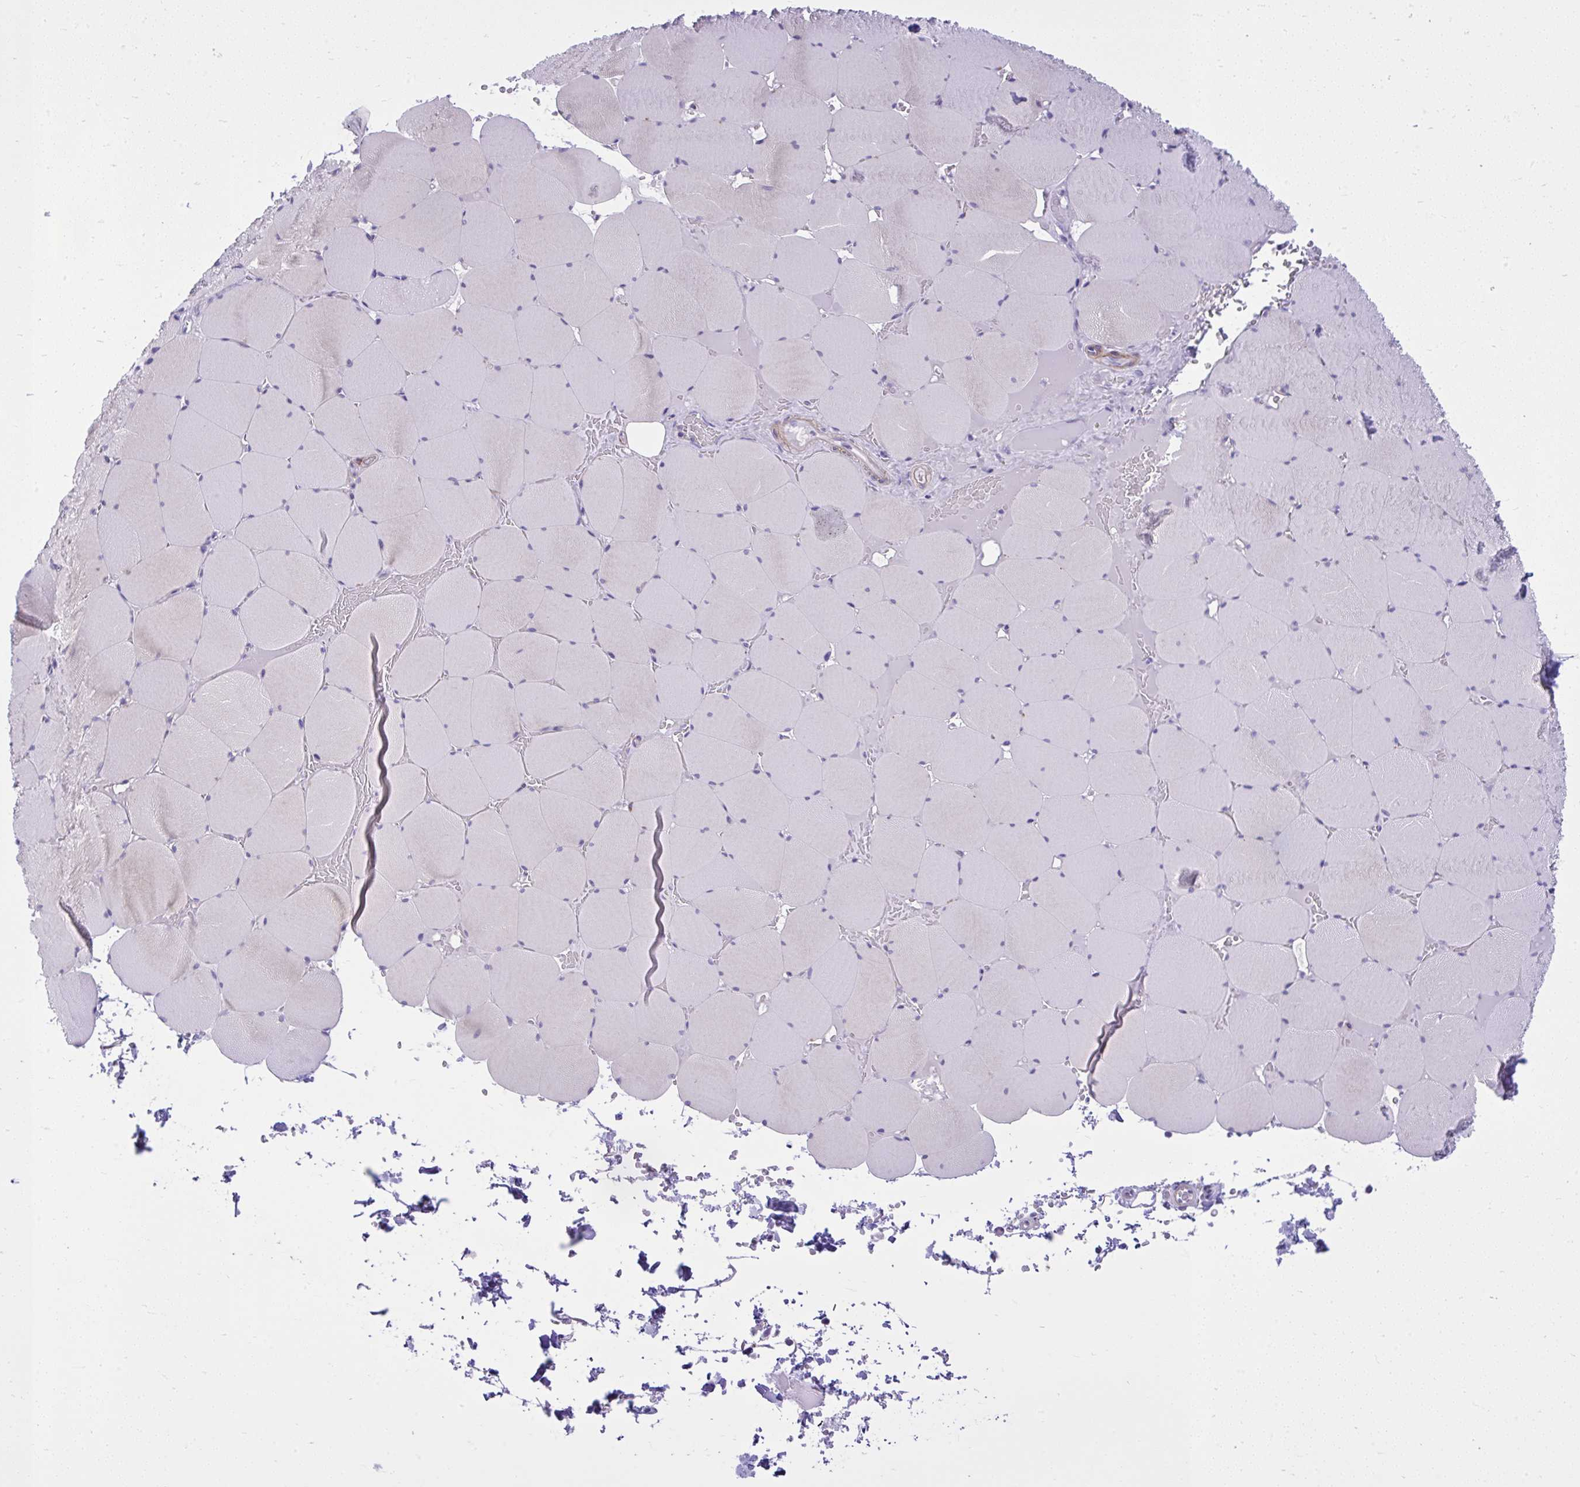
{"staining": {"intensity": "negative", "quantity": "none", "location": "none"}, "tissue": "skeletal muscle", "cell_type": "Myocytes", "image_type": "normal", "snomed": [{"axis": "morphology", "description": "Normal tissue, NOS"}, {"axis": "topography", "description": "Skeletal muscle"}, {"axis": "topography", "description": "Head-Neck"}], "caption": "An IHC histopathology image of benign skeletal muscle is shown. There is no staining in myocytes of skeletal muscle.", "gene": "GPRIN3", "patient": {"sex": "male", "age": 66}}